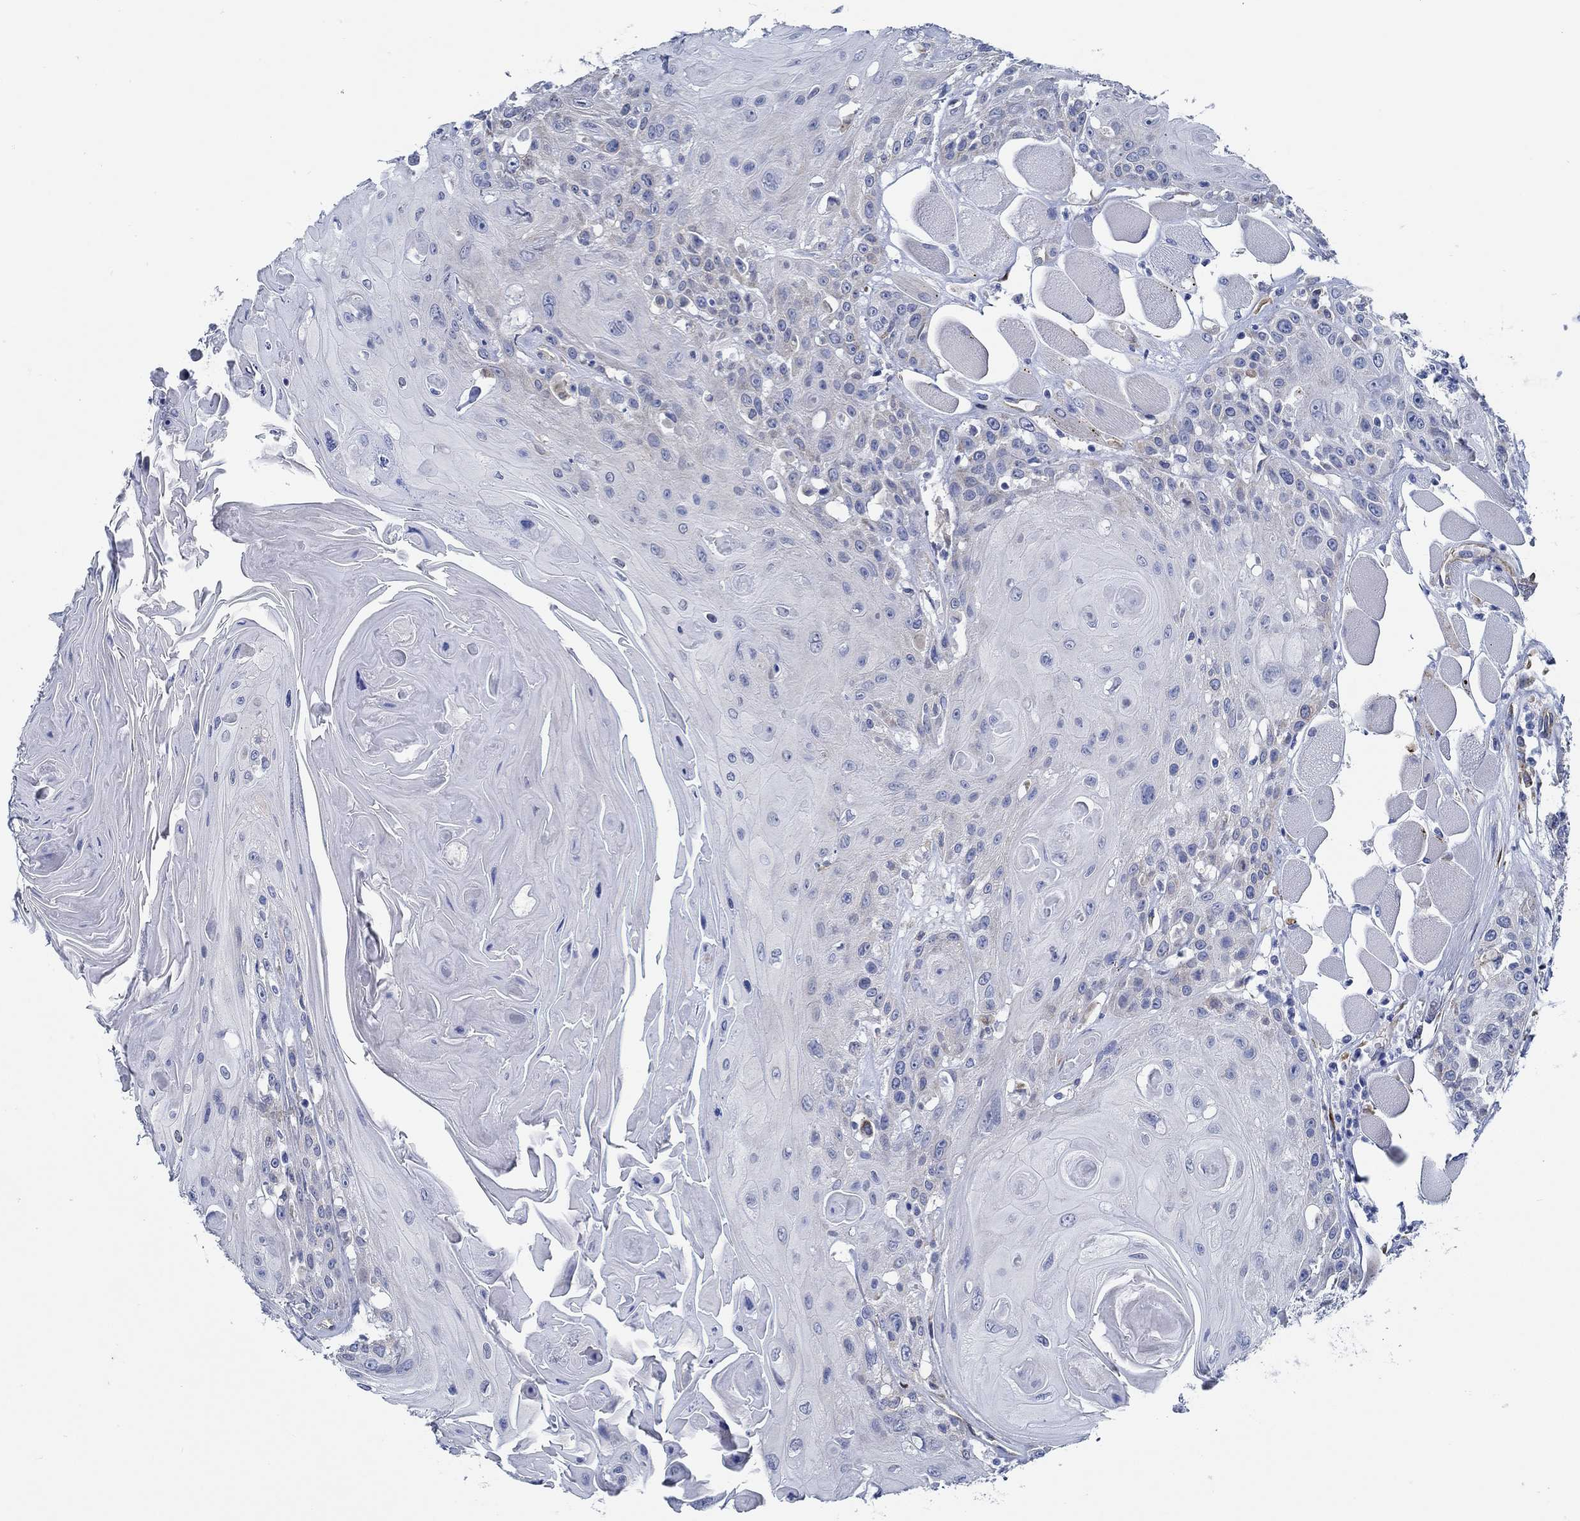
{"staining": {"intensity": "negative", "quantity": "none", "location": "none"}, "tissue": "head and neck cancer", "cell_type": "Tumor cells", "image_type": "cancer", "snomed": [{"axis": "morphology", "description": "Squamous cell carcinoma, NOS"}, {"axis": "topography", "description": "Head-Neck"}], "caption": "The image reveals no significant staining in tumor cells of head and neck squamous cell carcinoma.", "gene": "HECW2", "patient": {"sex": "female", "age": 59}}